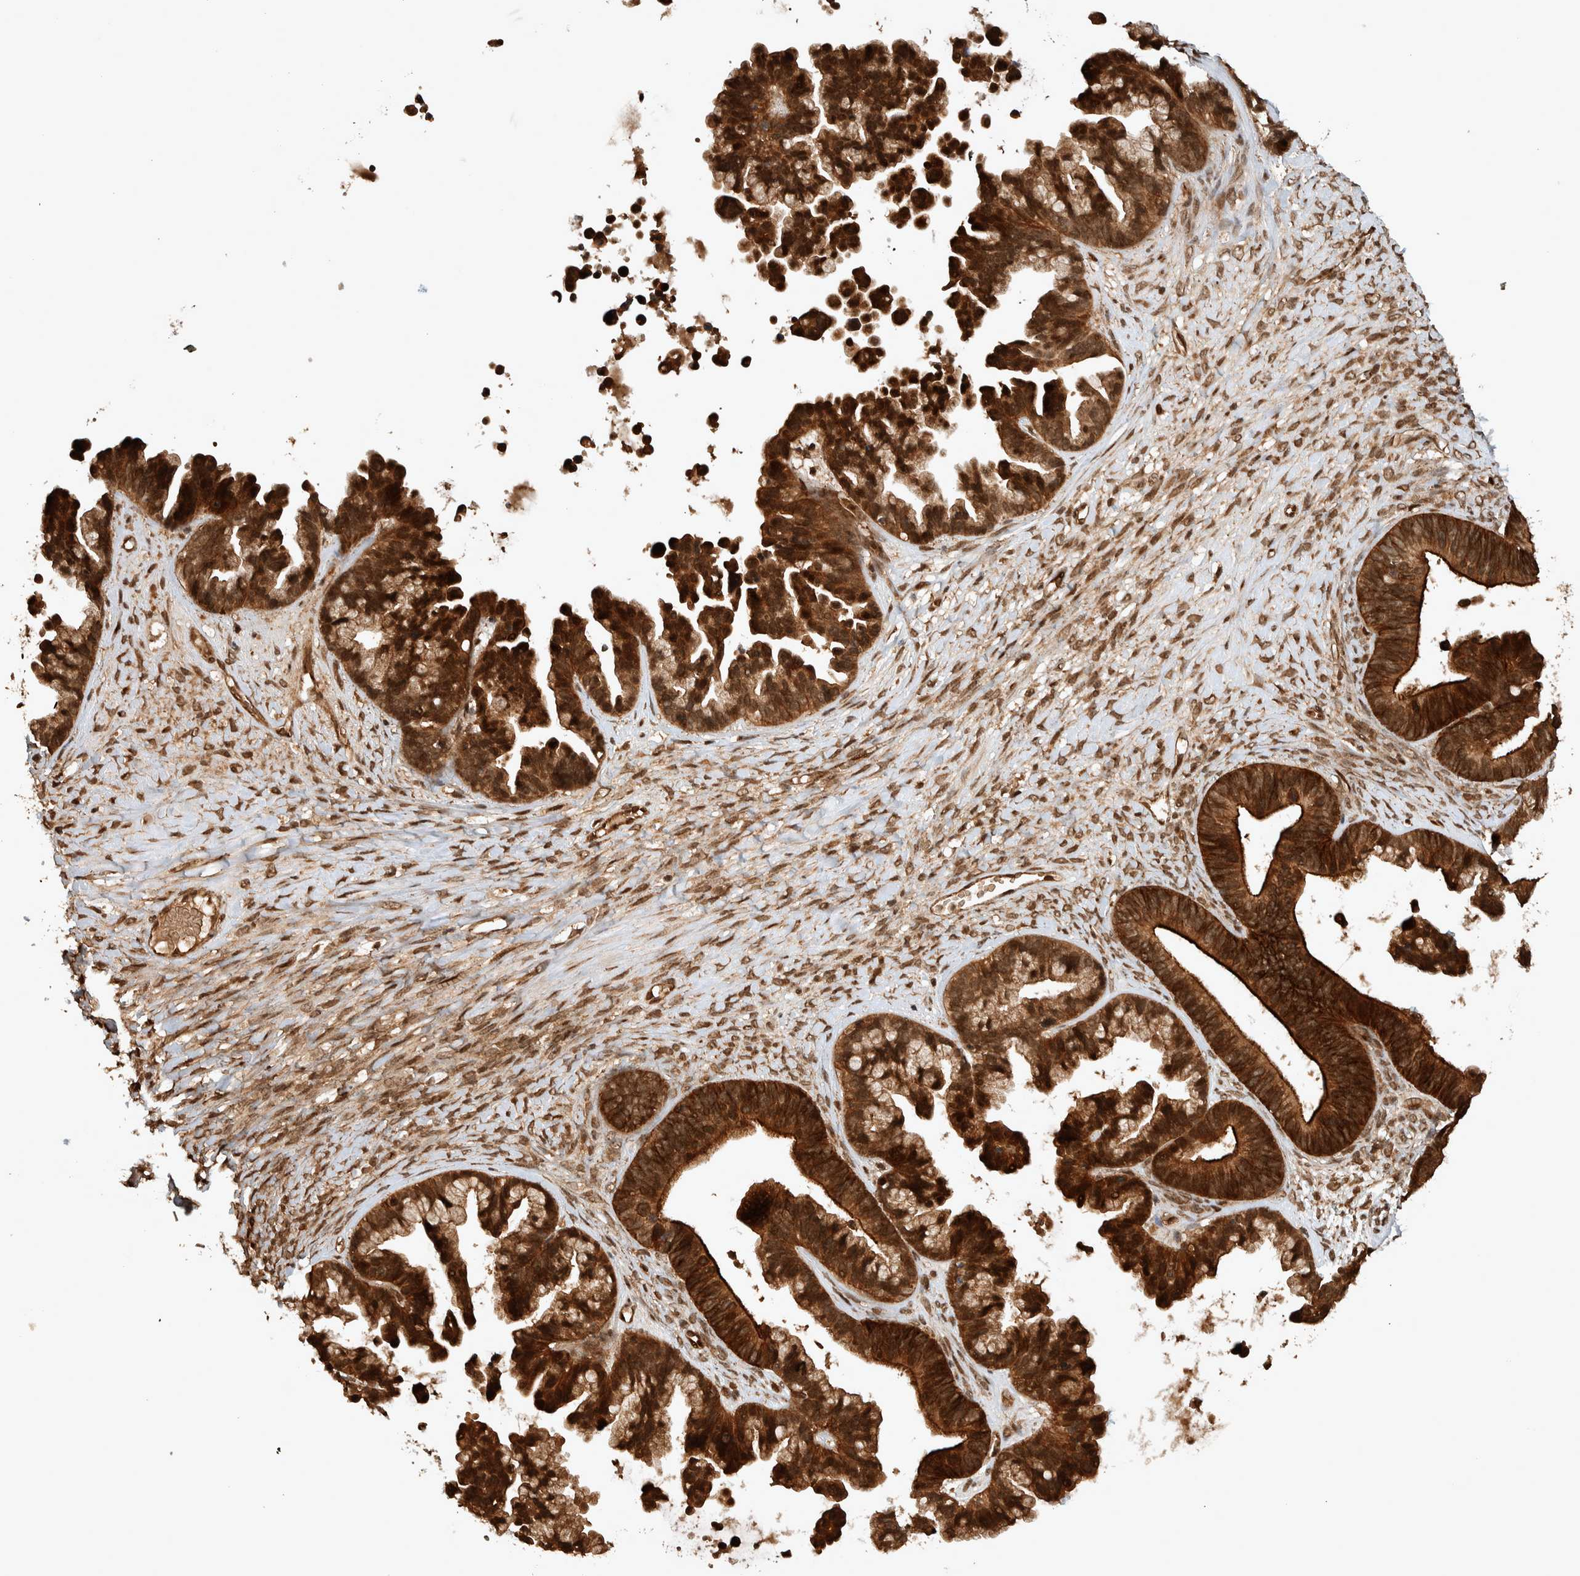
{"staining": {"intensity": "strong", "quantity": ">75%", "location": "cytoplasmic/membranous"}, "tissue": "ovarian cancer", "cell_type": "Tumor cells", "image_type": "cancer", "snomed": [{"axis": "morphology", "description": "Cystadenocarcinoma, serous, NOS"}, {"axis": "topography", "description": "Ovary"}], "caption": "Protein expression analysis of human ovarian cancer reveals strong cytoplasmic/membranous staining in approximately >75% of tumor cells.", "gene": "CNTROB", "patient": {"sex": "female", "age": 56}}